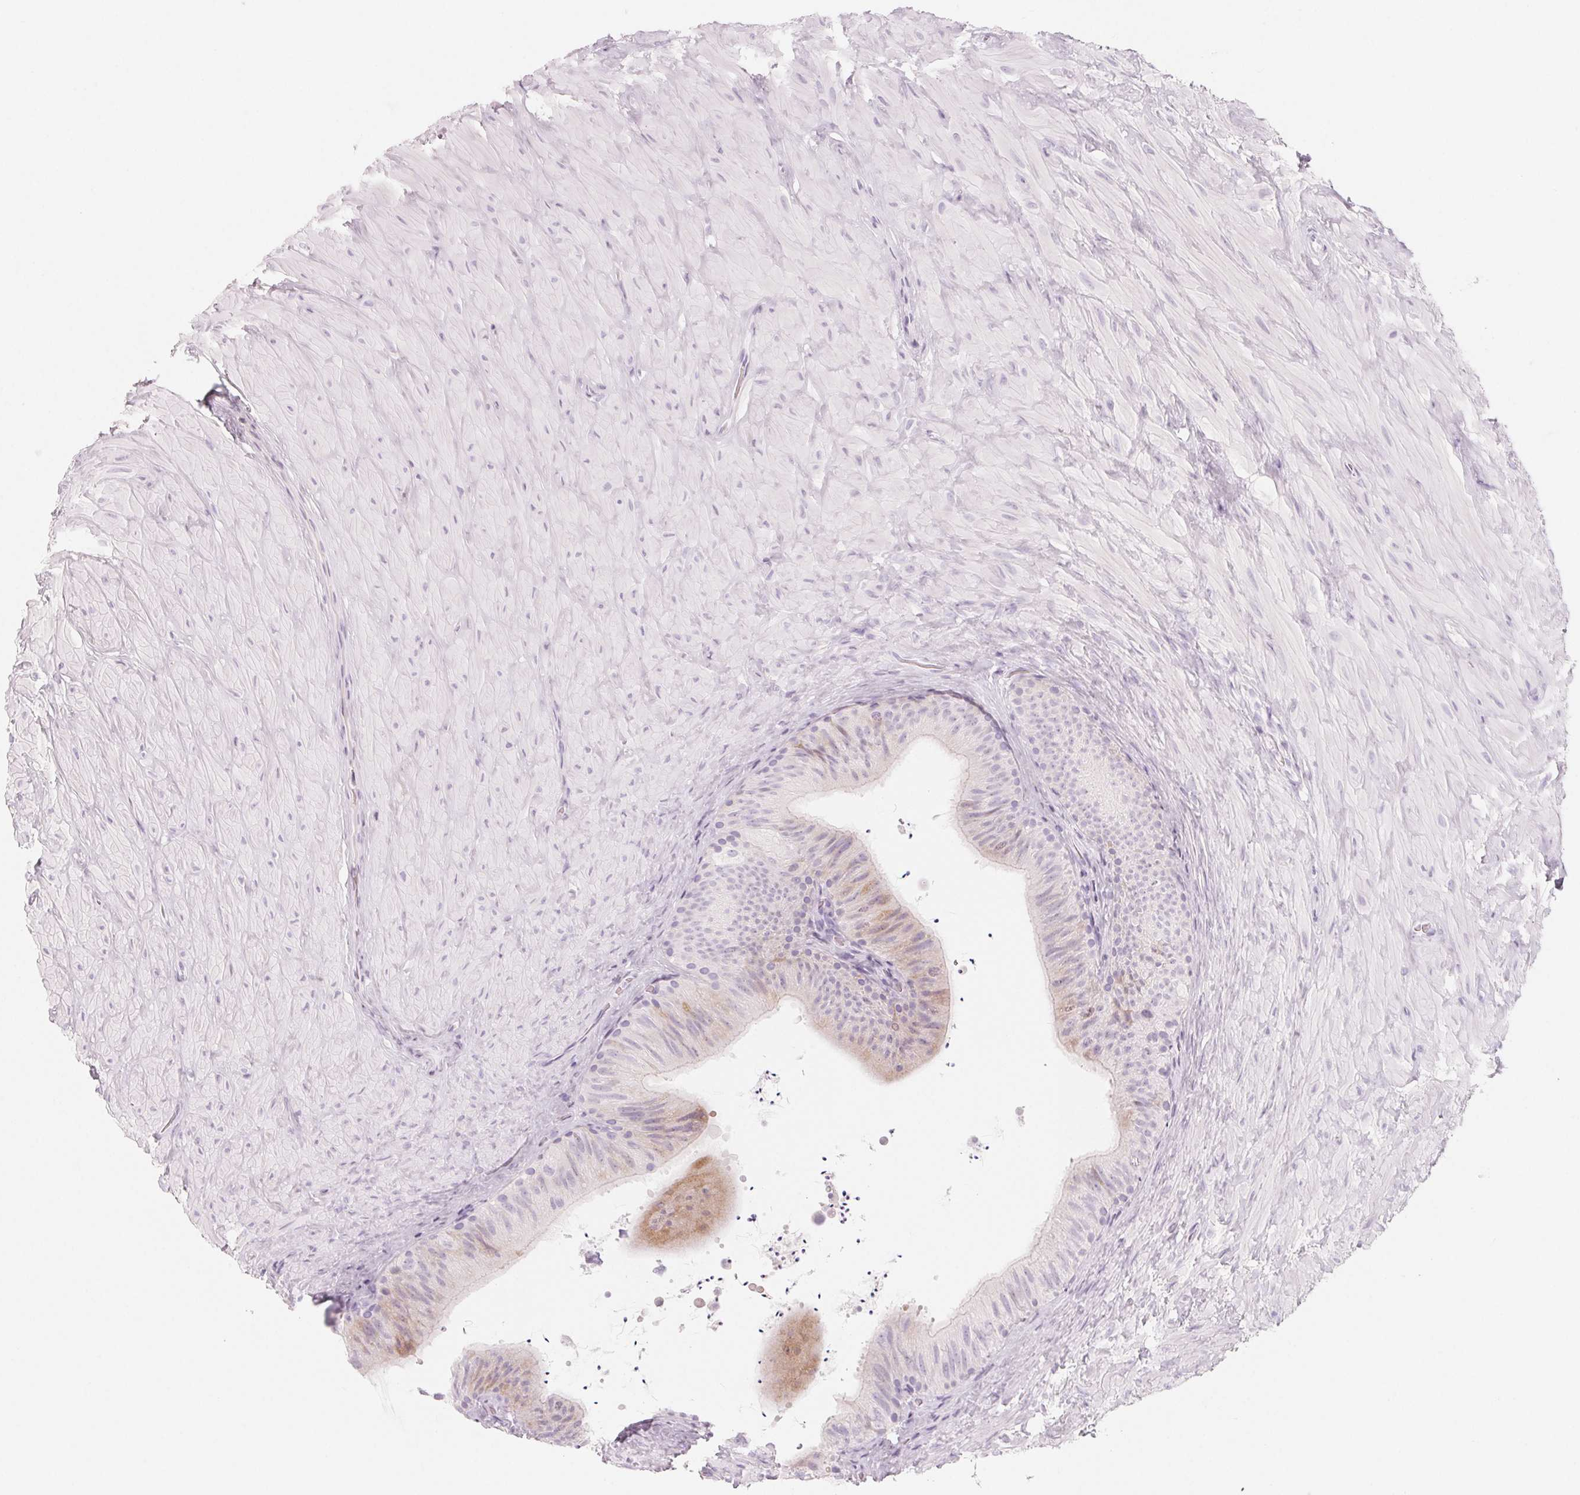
{"staining": {"intensity": "weak", "quantity": "<25%", "location": "cytoplasmic/membranous"}, "tissue": "epididymis", "cell_type": "Glandular cells", "image_type": "normal", "snomed": [{"axis": "morphology", "description": "Normal tissue, NOS"}, {"axis": "topography", "description": "Epididymis, spermatic cord, NOS"}, {"axis": "topography", "description": "Epididymis"}], "caption": "High power microscopy photomicrograph of an immunohistochemistry micrograph of benign epididymis, revealing no significant positivity in glandular cells.", "gene": "SH3GL2", "patient": {"sex": "male", "age": 31}}